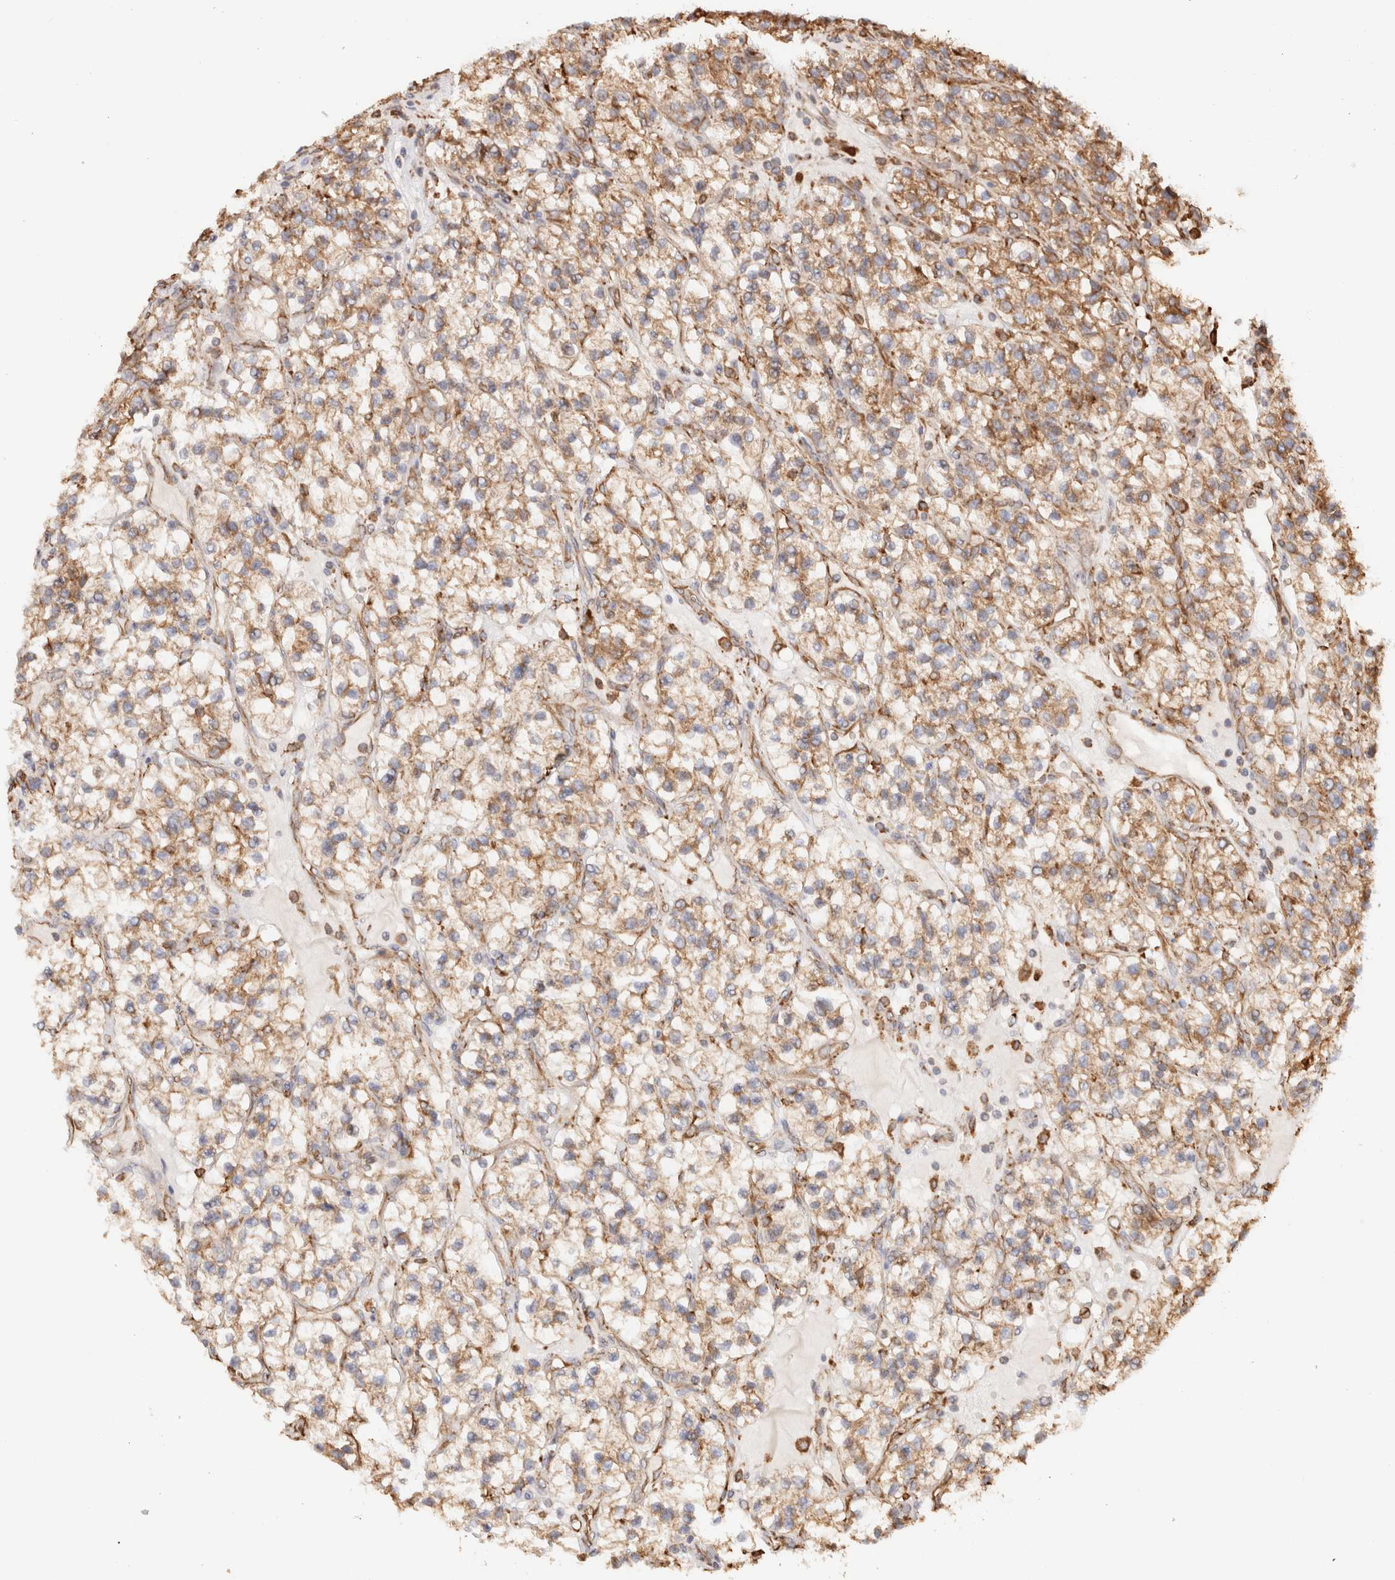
{"staining": {"intensity": "moderate", "quantity": ">75%", "location": "cytoplasmic/membranous"}, "tissue": "renal cancer", "cell_type": "Tumor cells", "image_type": "cancer", "snomed": [{"axis": "morphology", "description": "Adenocarcinoma, NOS"}, {"axis": "topography", "description": "Kidney"}], "caption": "The micrograph demonstrates immunohistochemical staining of renal cancer (adenocarcinoma). There is moderate cytoplasmic/membranous expression is present in approximately >75% of tumor cells.", "gene": "FER", "patient": {"sex": "female", "age": 57}}